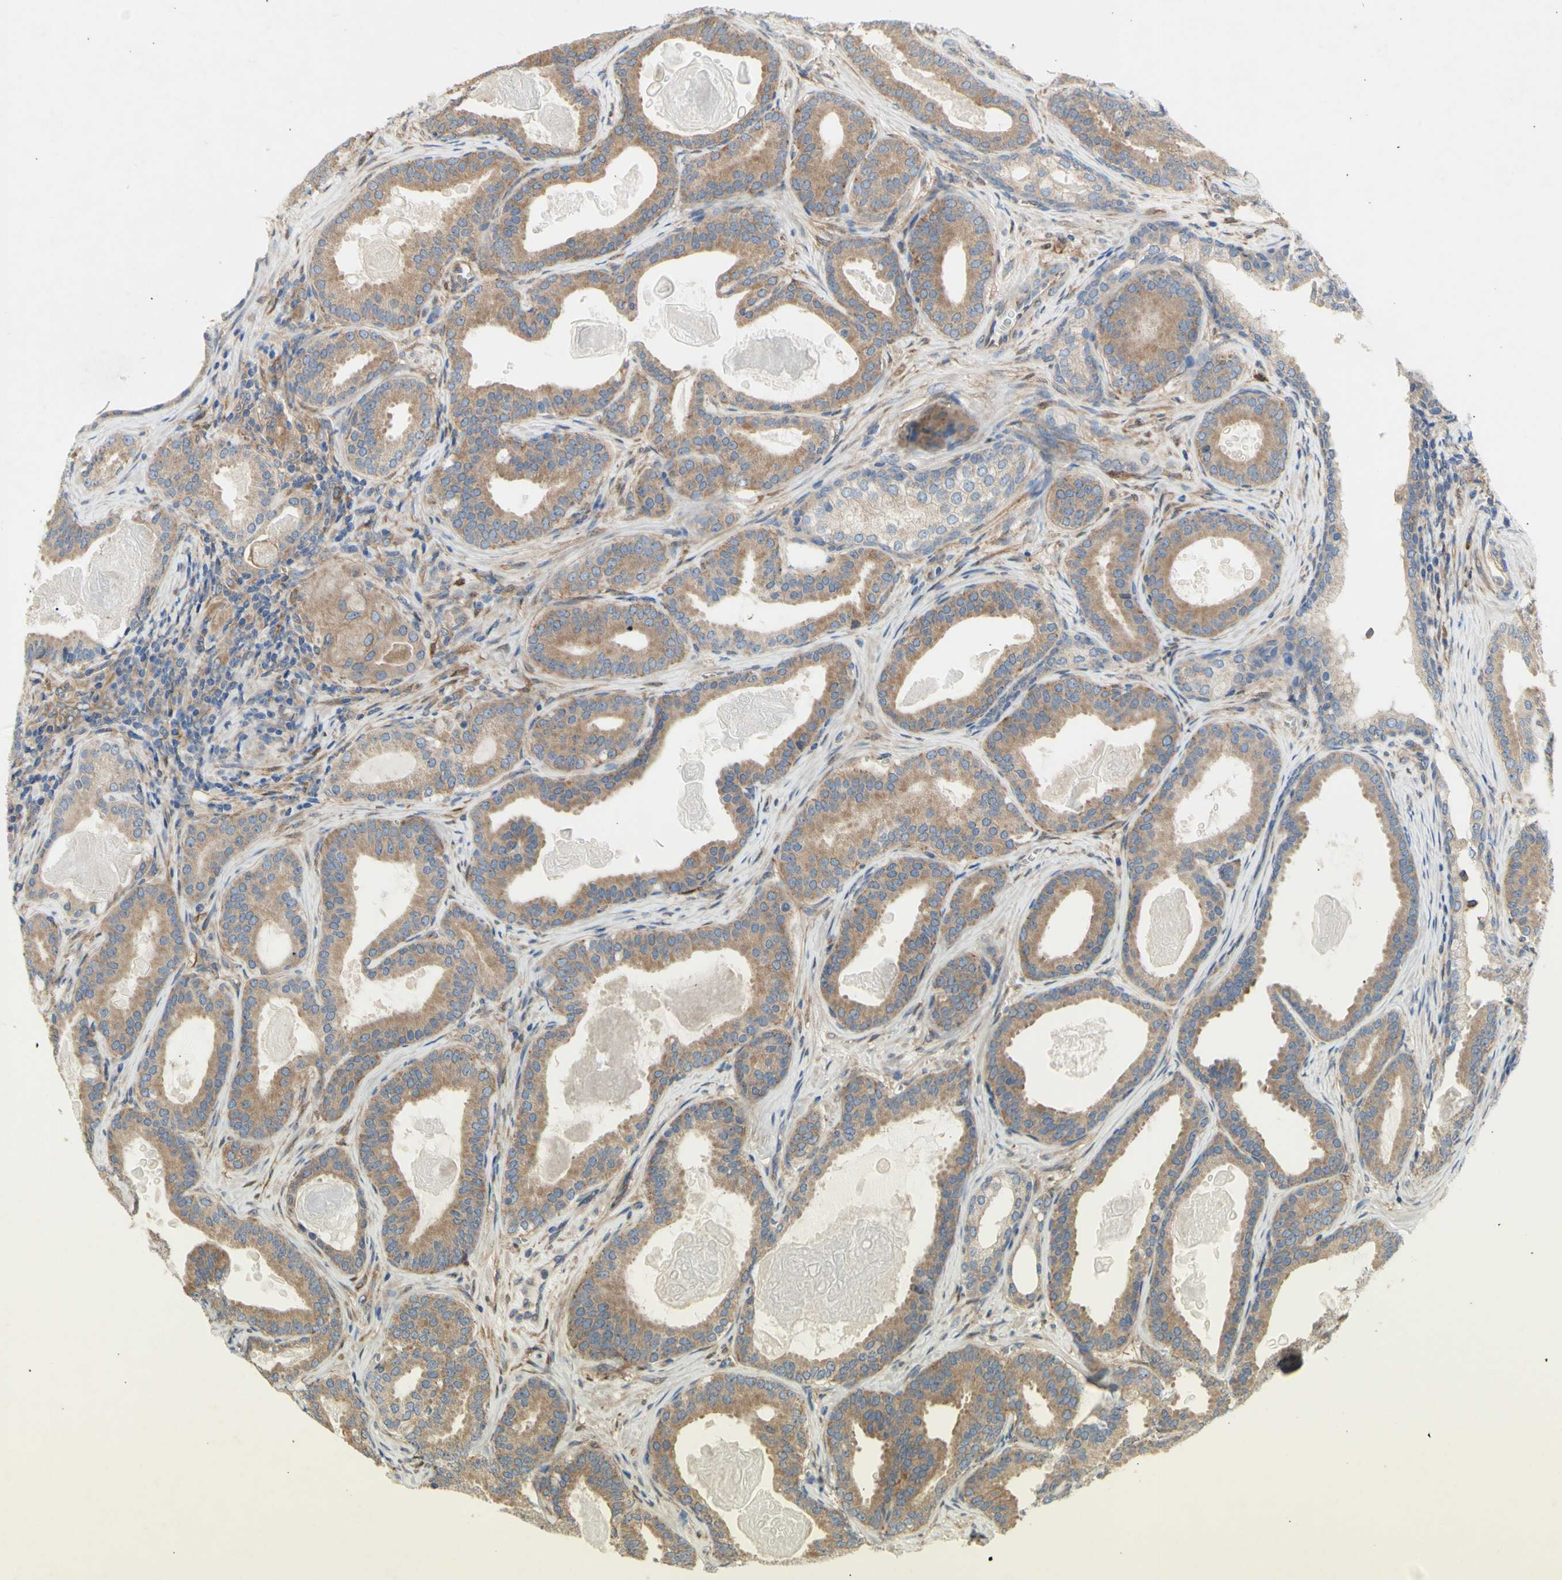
{"staining": {"intensity": "moderate", "quantity": ">75%", "location": "cytoplasmic/membranous"}, "tissue": "prostate cancer", "cell_type": "Tumor cells", "image_type": "cancer", "snomed": [{"axis": "morphology", "description": "Adenocarcinoma, High grade"}, {"axis": "topography", "description": "Prostate"}], "caption": "Protein analysis of prostate adenocarcinoma (high-grade) tissue demonstrates moderate cytoplasmic/membranous expression in about >75% of tumor cells.", "gene": "KLC1", "patient": {"sex": "male", "age": 60}}